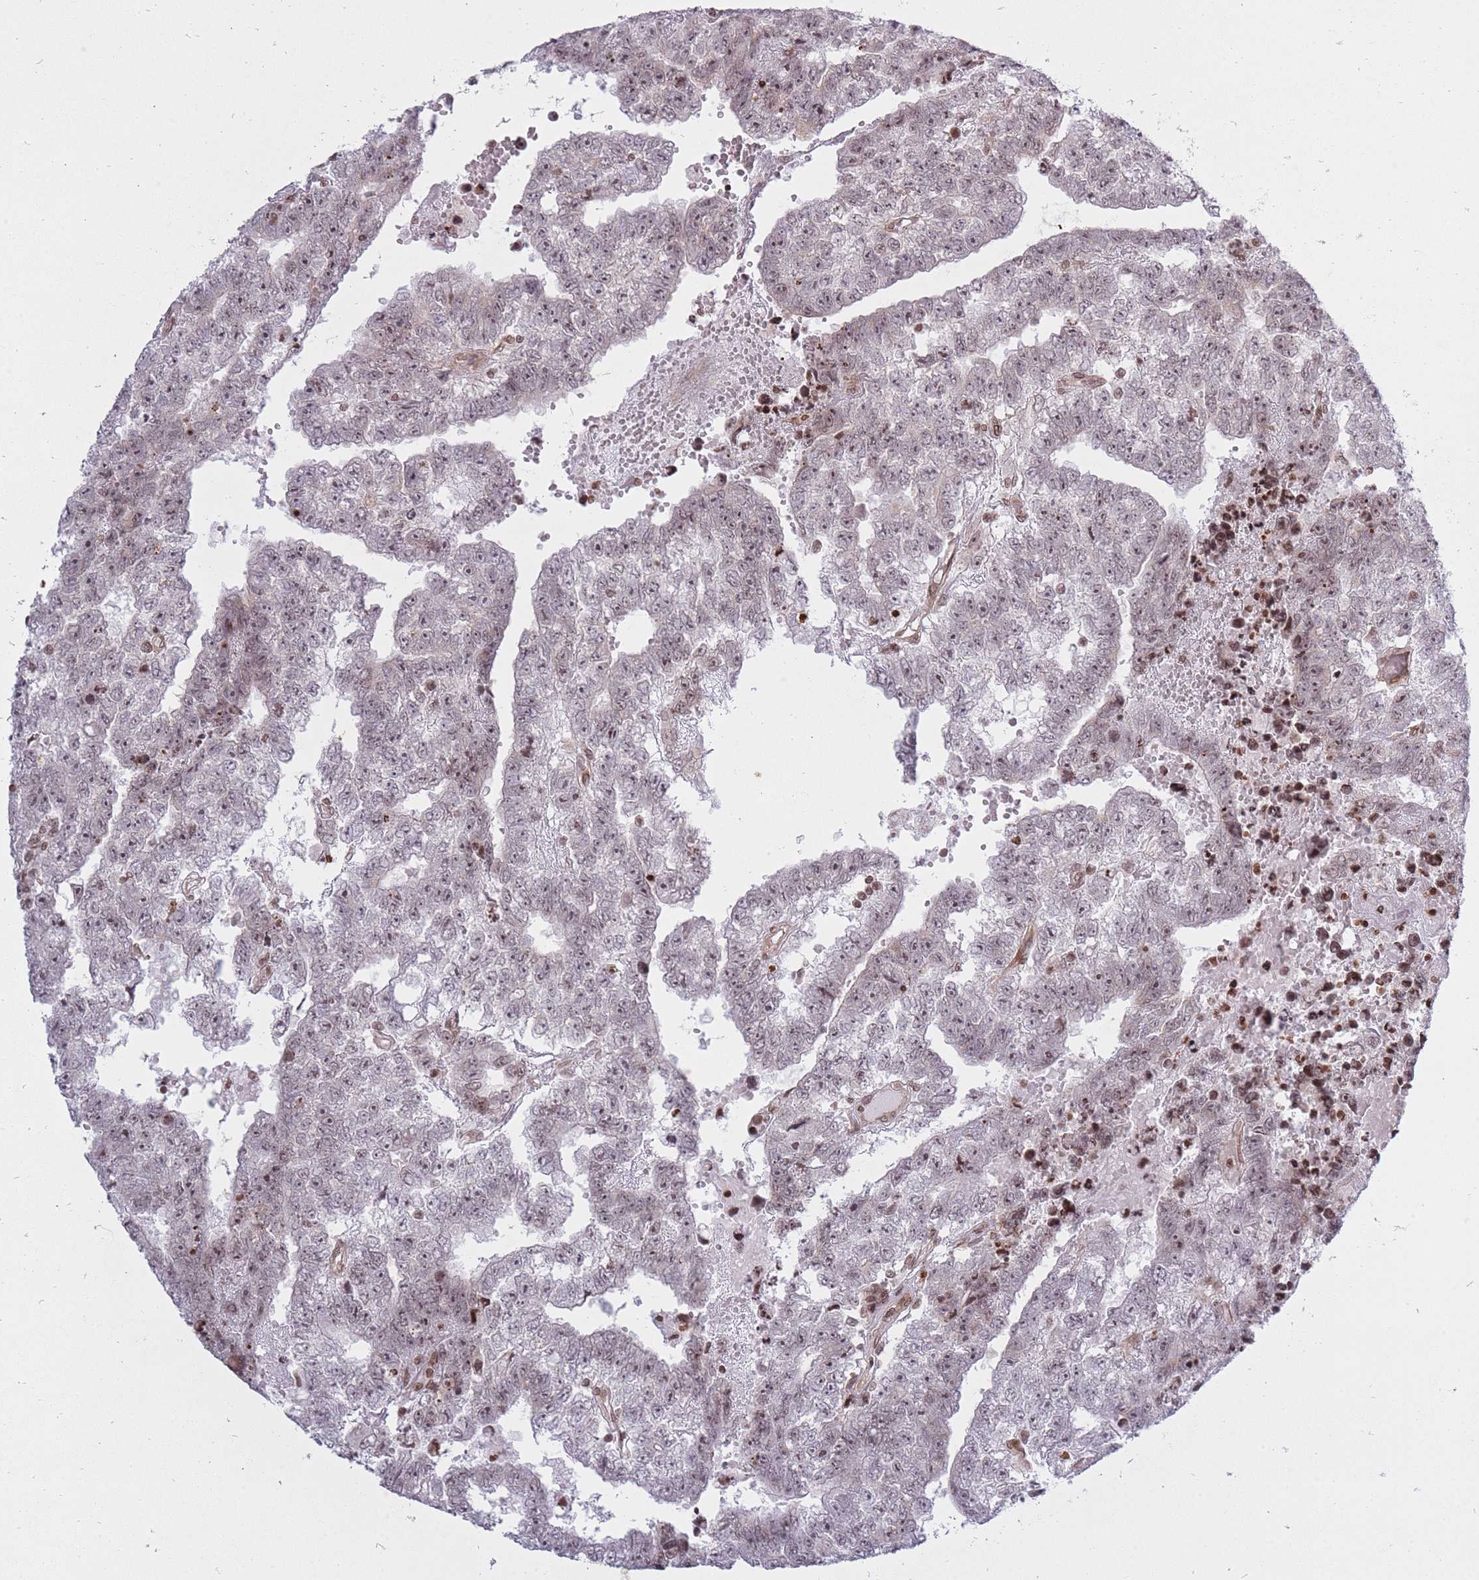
{"staining": {"intensity": "moderate", "quantity": "<25%", "location": "nuclear"}, "tissue": "testis cancer", "cell_type": "Tumor cells", "image_type": "cancer", "snomed": [{"axis": "morphology", "description": "Carcinoma, Embryonal, NOS"}, {"axis": "topography", "description": "Testis"}], "caption": "Immunohistochemistry (IHC) histopathology image of neoplastic tissue: human testis cancer (embryonal carcinoma) stained using immunohistochemistry (IHC) shows low levels of moderate protein expression localized specifically in the nuclear of tumor cells, appearing as a nuclear brown color.", "gene": "TMC6", "patient": {"sex": "male", "age": 25}}